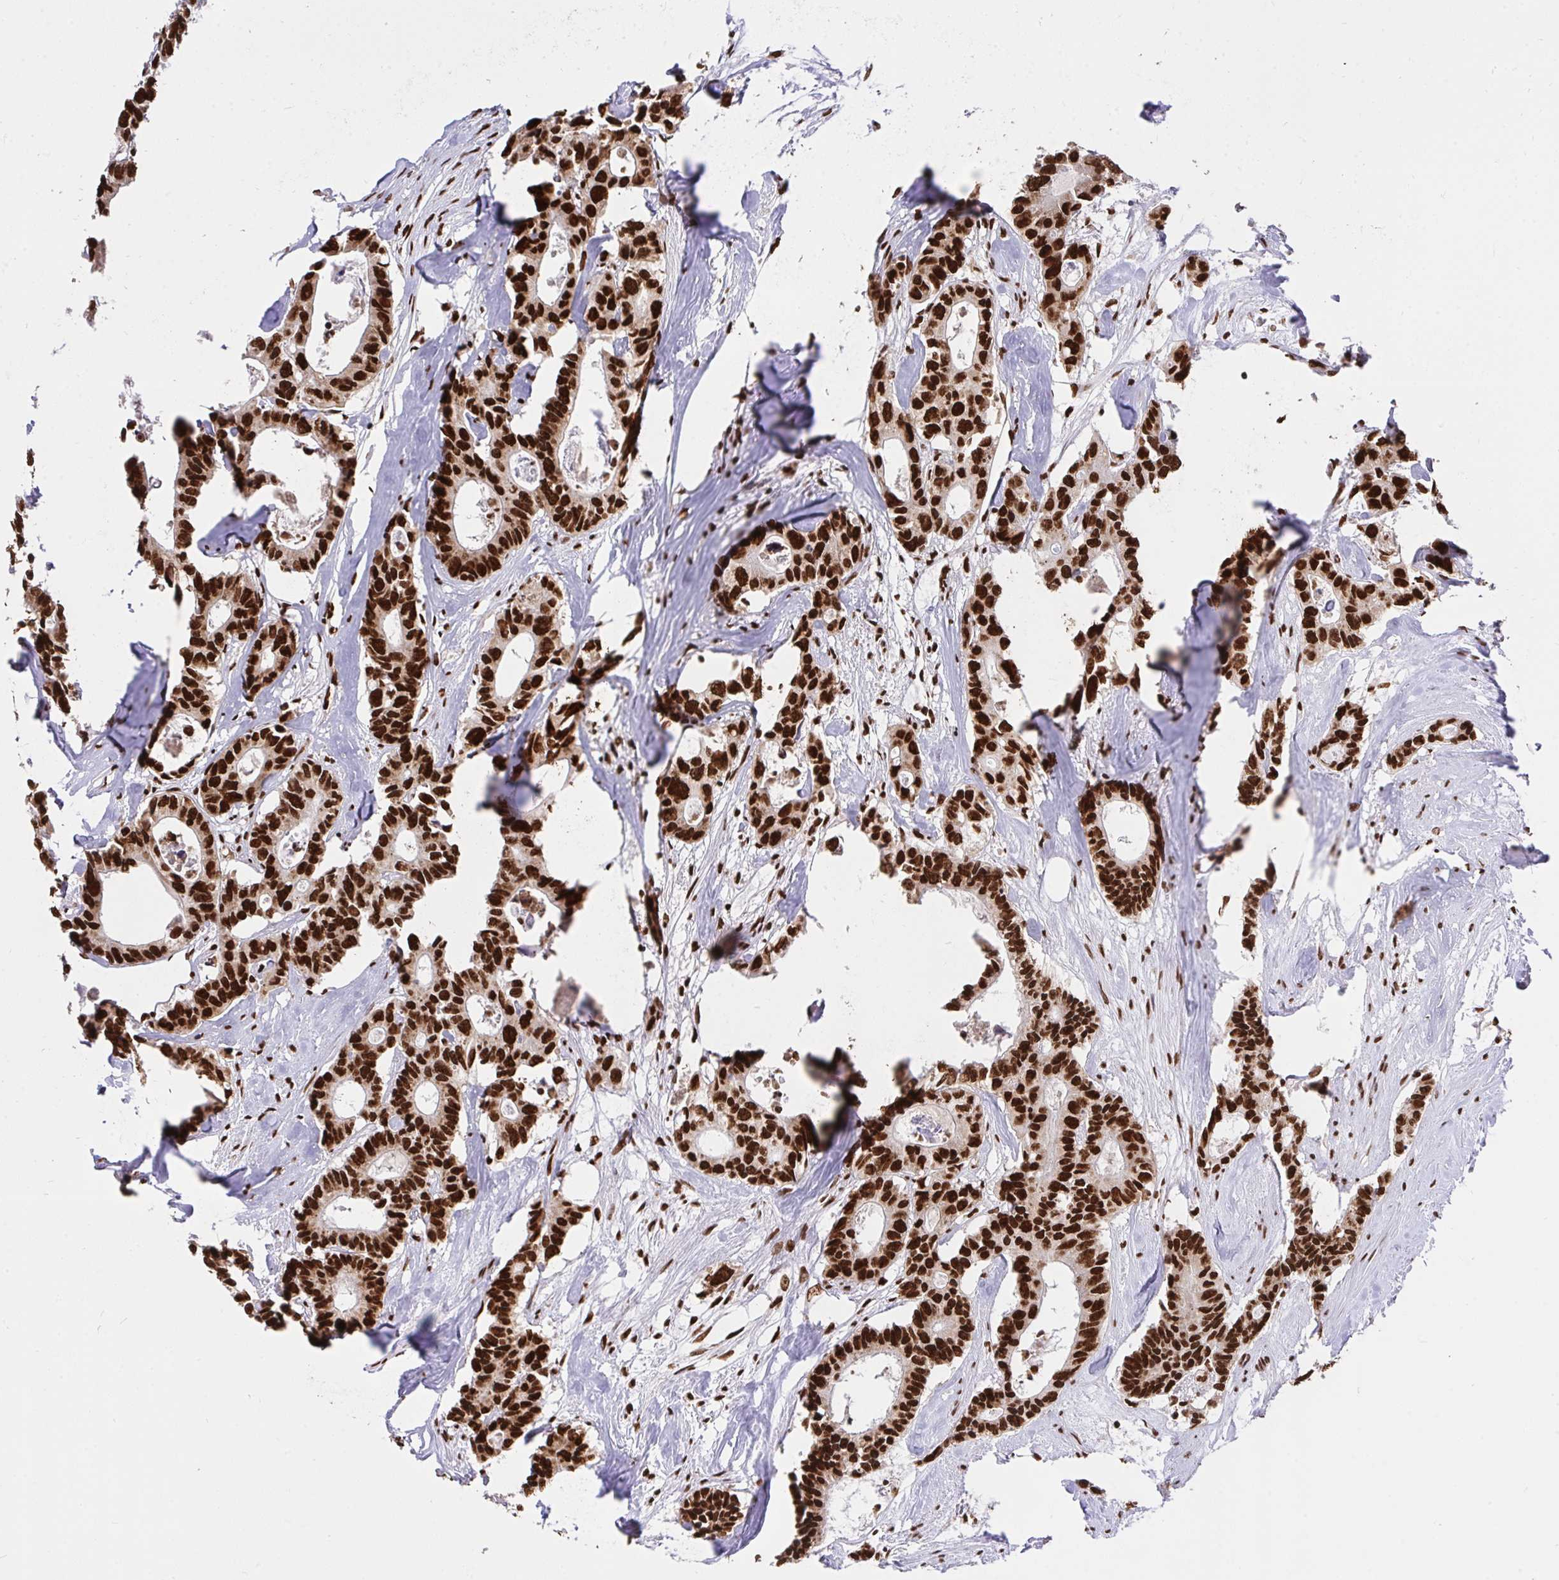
{"staining": {"intensity": "strong", "quantity": ">75%", "location": "nuclear"}, "tissue": "colorectal cancer", "cell_type": "Tumor cells", "image_type": "cancer", "snomed": [{"axis": "morphology", "description": "Adenocarcinoma, NOS"}, {"axis": "topography", "description": "Rectum"}], "caption": "Immunohistochemistry histopathology image of neoplastic tissue: human colorectal cancer stained using IHC exhibits high levels of strong protein expression localized specifically in the nuclear of tumor cells, appearing as a nuclear brown color.", "gene": "HNRNPL", "patient": {"sex": "male", "age": 57}}